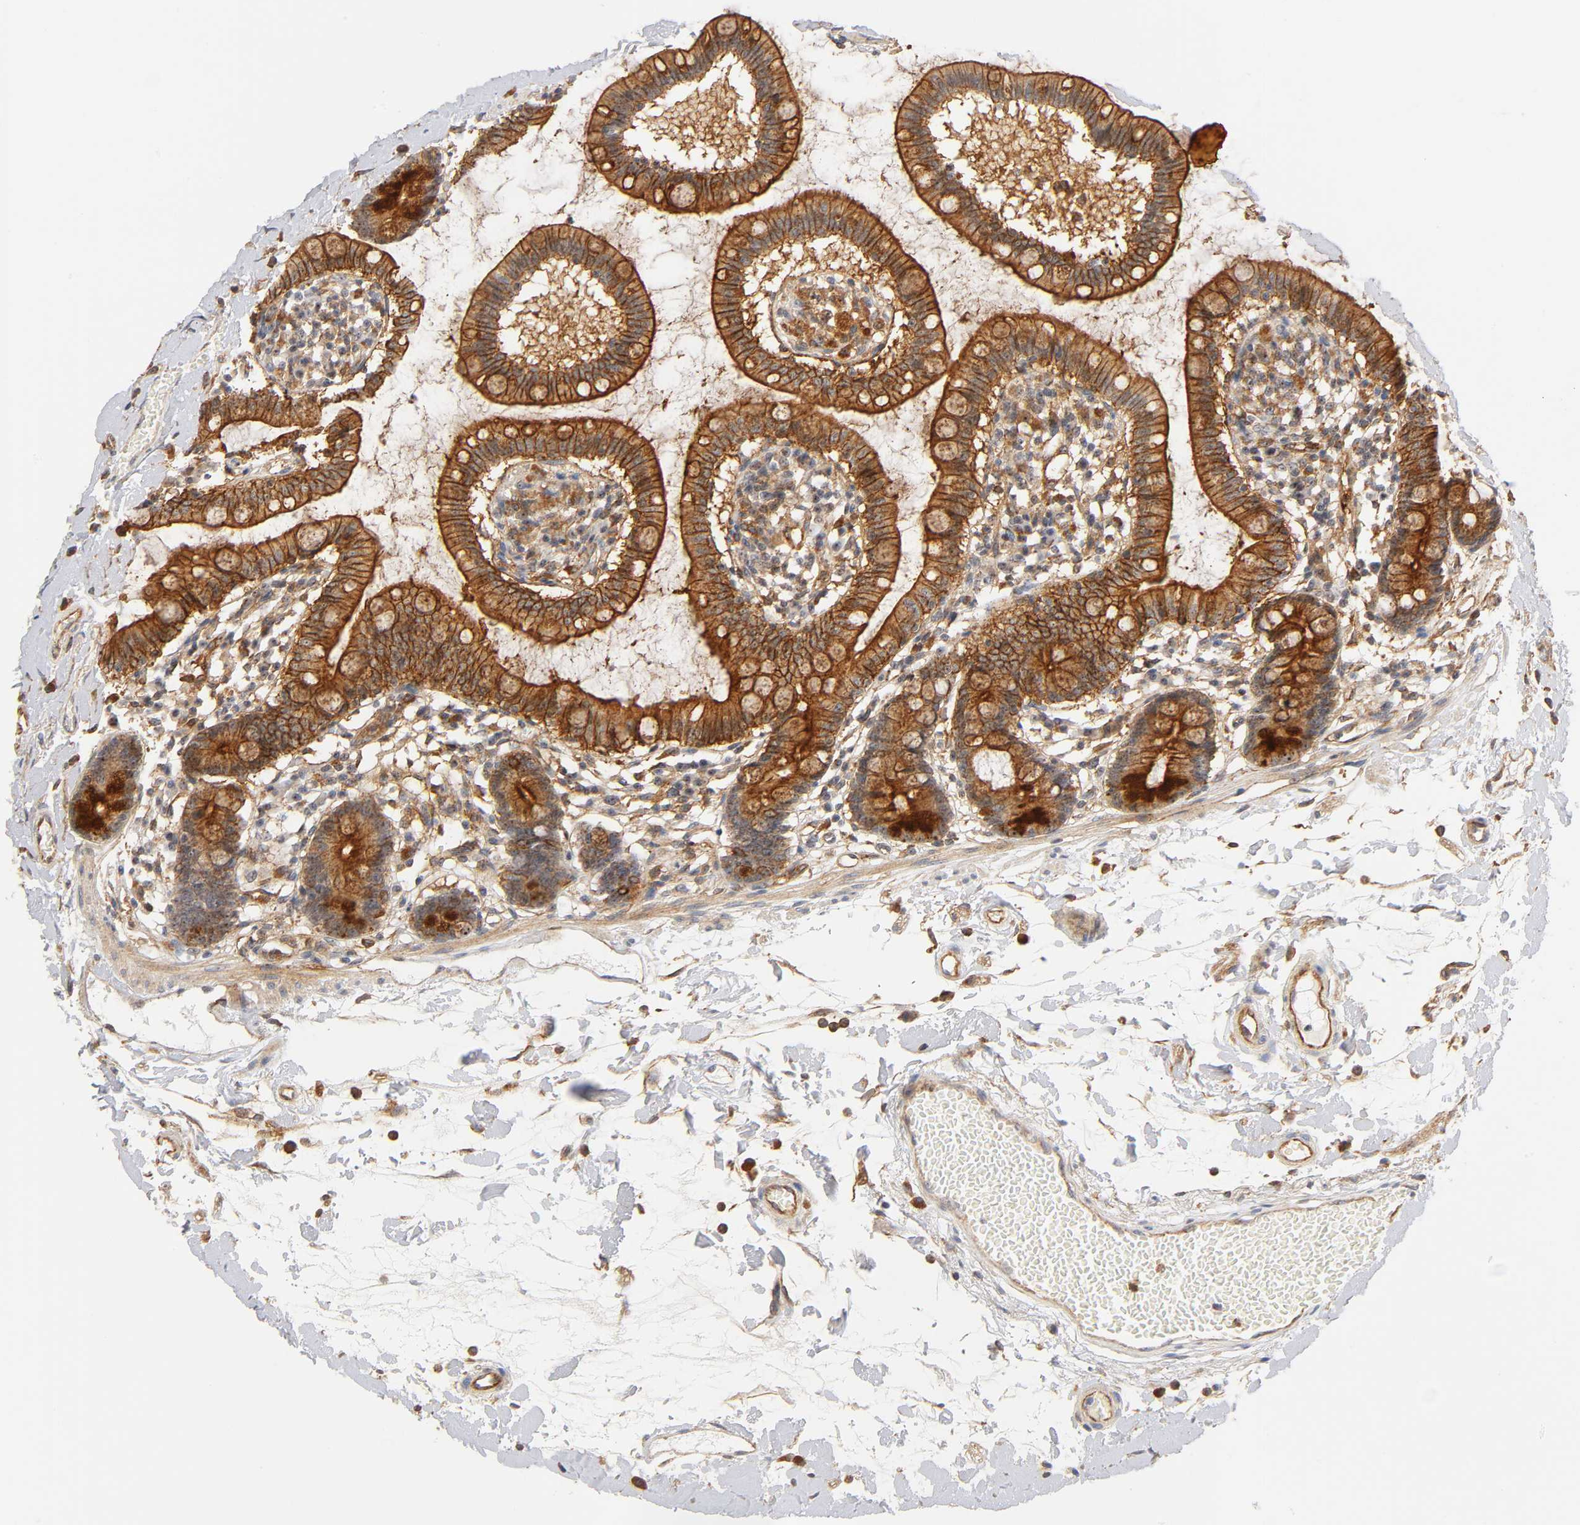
{"staining": {"intensity": "strong", "quantity": ">75%", "location": "cytoplasmic/membranous"}, "tissue": "small intestine", "cell_type": "Glandular cells", "image_type": "normal", "snomed": [{"axis": "morphology", "description": "Normal tissue, NOS"}, {"axis": "topography", "description": "Small intestine"}], "caption": "Protein staining of normal small intestine shows strong cytoplasmic/membranous staining in approximately >75% of glandular cells. (DAB IHC with brightfield microscopy, high magnification).", "gene": "PLD1", "patient": {"sex": "female", "age": 61}}